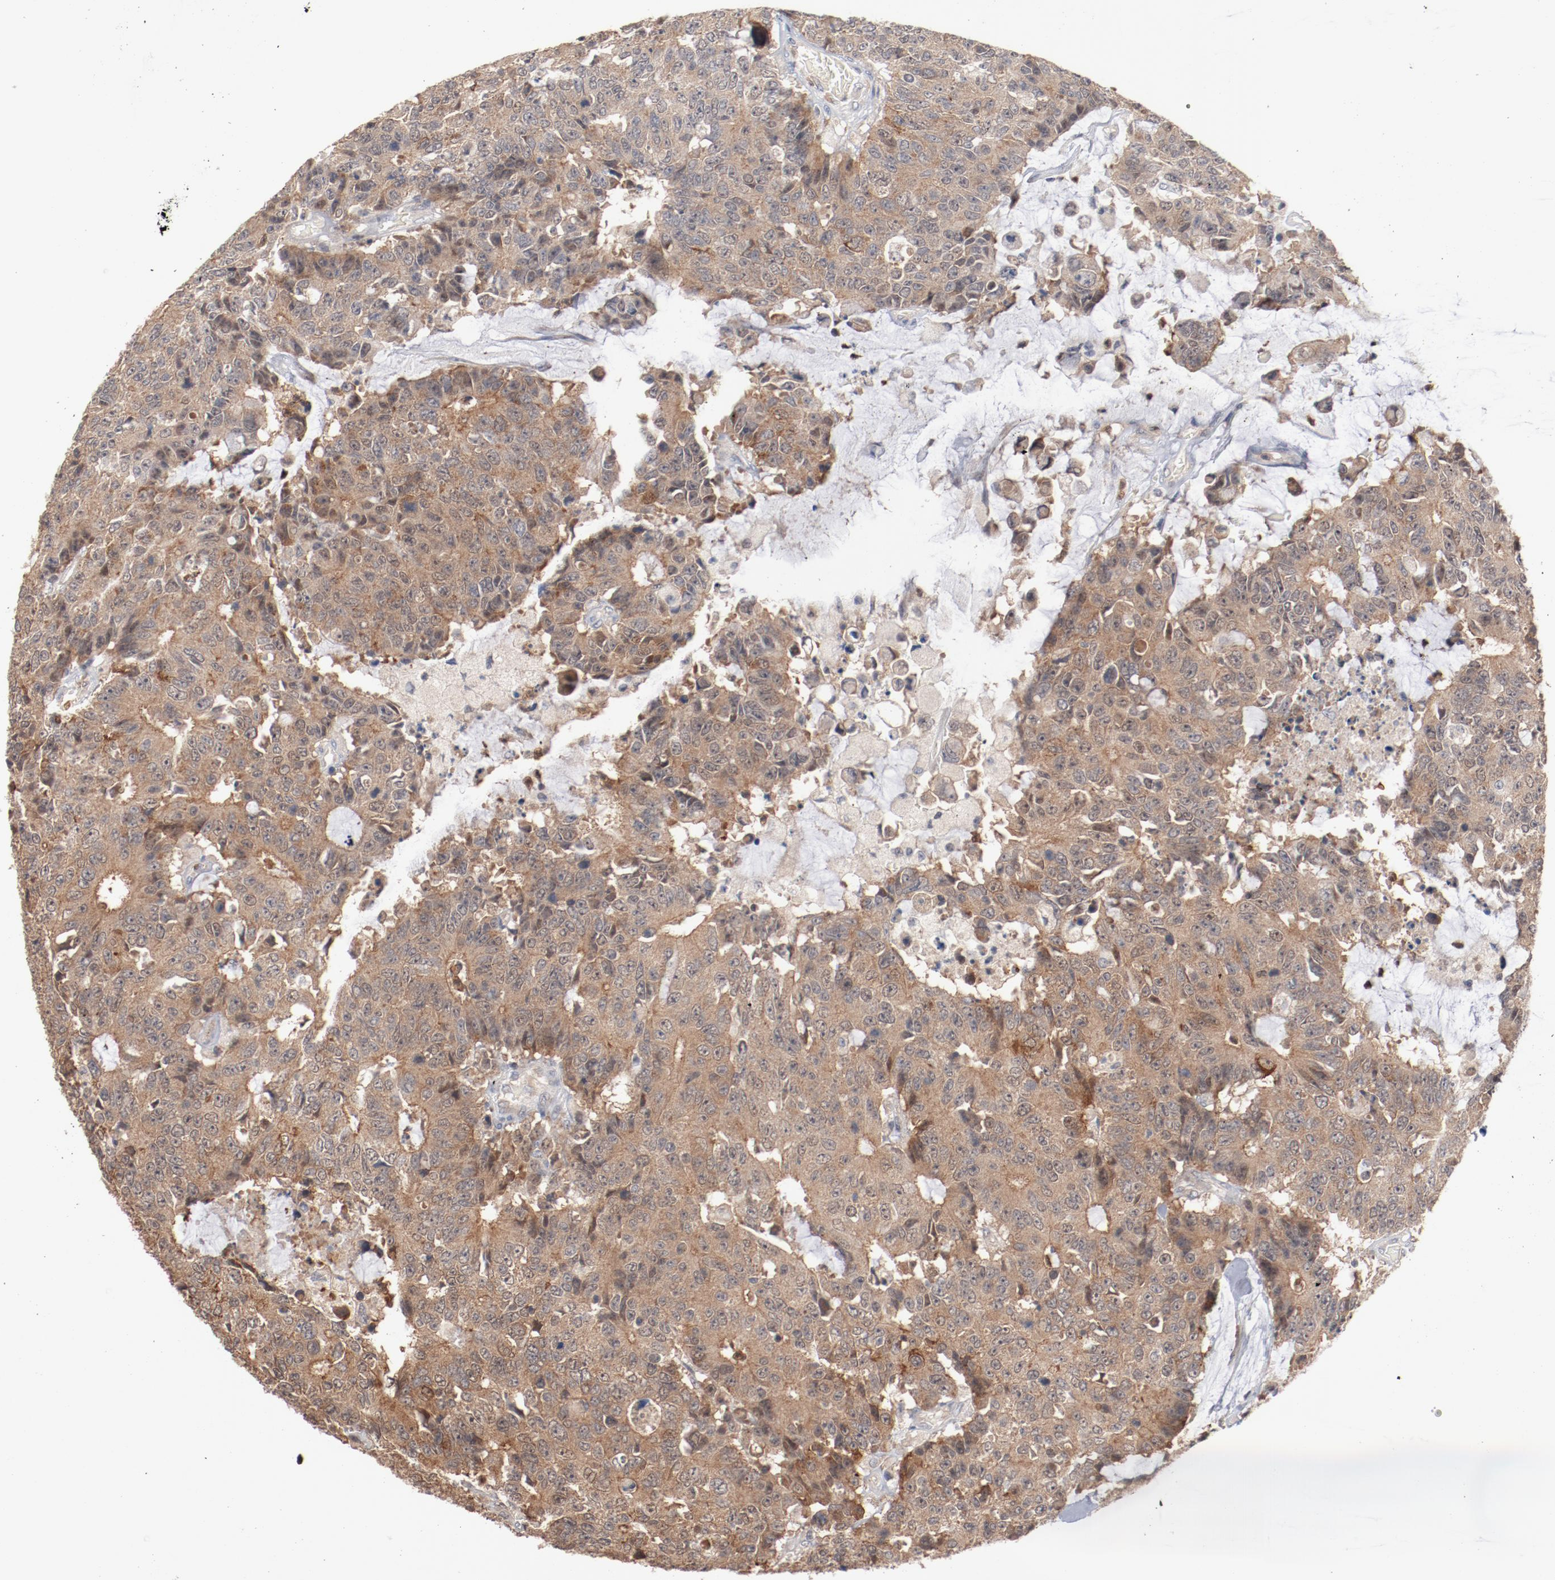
{"staining": {"intensity": "moderate", "quantity": ">75%", "location": "cytoplasmic/membranous"}, "tissue": "colorectal cancer", "cell_type": "Tumor cells", "image_type": "cancer", "snomed": [{"axis": "morphology", "description": "Adenocarcinoma, NOS"}, {"axis": "topography", "description": "Colon"}], "caption": "Immunohistochemical staining of adenocarcinoma (colorectal) demonstrates medium levels of moderate cytoplasmic/membranous protein staining in approximately >75% of tumor cells.", "gene": "RNASE11", "patient": {"sex": "female", "age": 86}}